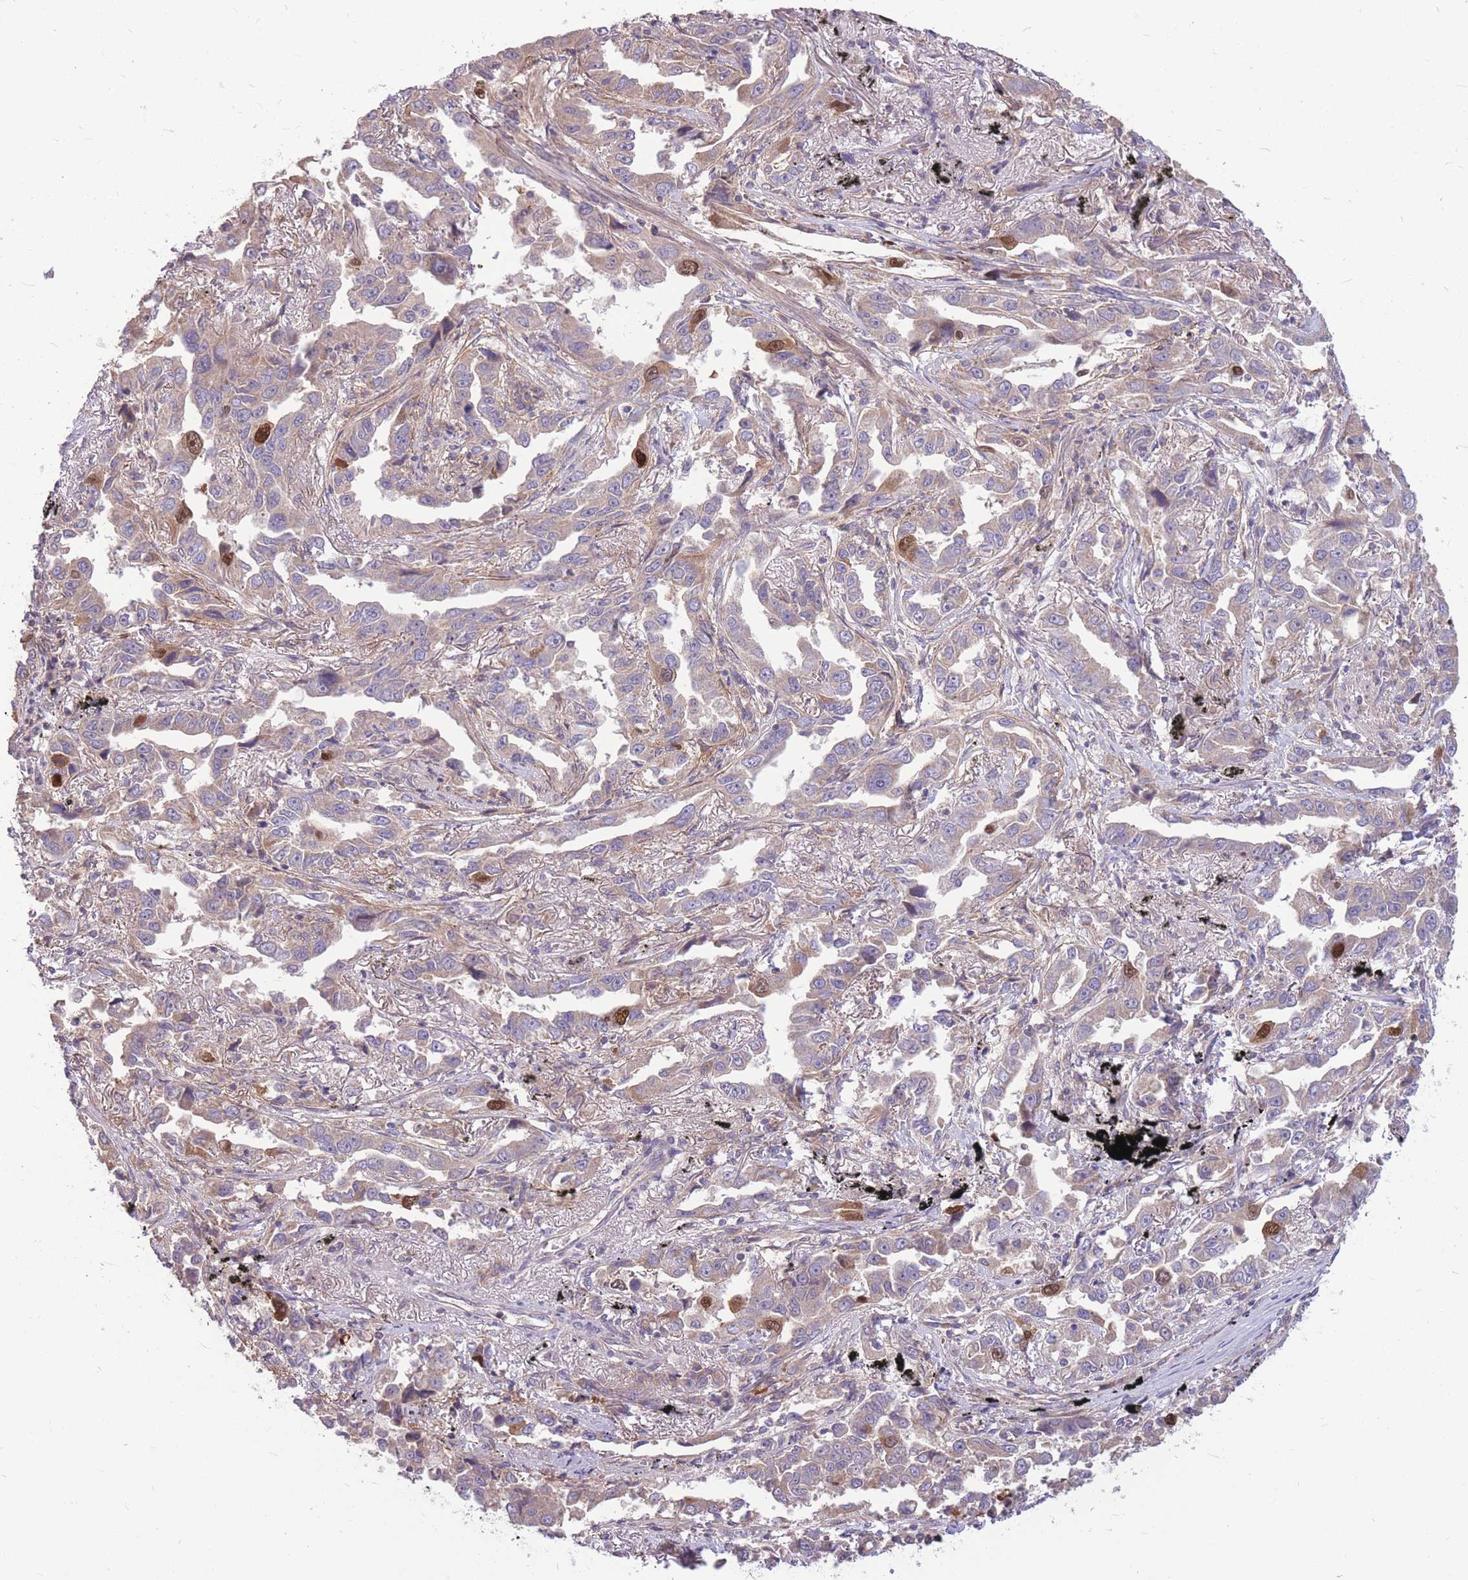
{"staining": {"intensity": "strong", "quantity": "<25%", "location": "cytoplasmic/membranous,nuclear"}, "tissue": "lung cancer", "cell_type": "Tumor cells", "image_type": "cancer", "snomed": [{"axis": "morphology", "description": "Adenocarcinoma, NOS"}, {"axis": "topography", "description": "Lung"}], "caption": "Immunohistochemical staining of human adenocarcinoma (lung) displays medium levels of strong cytoplasmic/membranous and nuclear staining in about <25% of tumor cells.", "gene": "GMNN", "patient": {"sex": "male", "age": 67}}